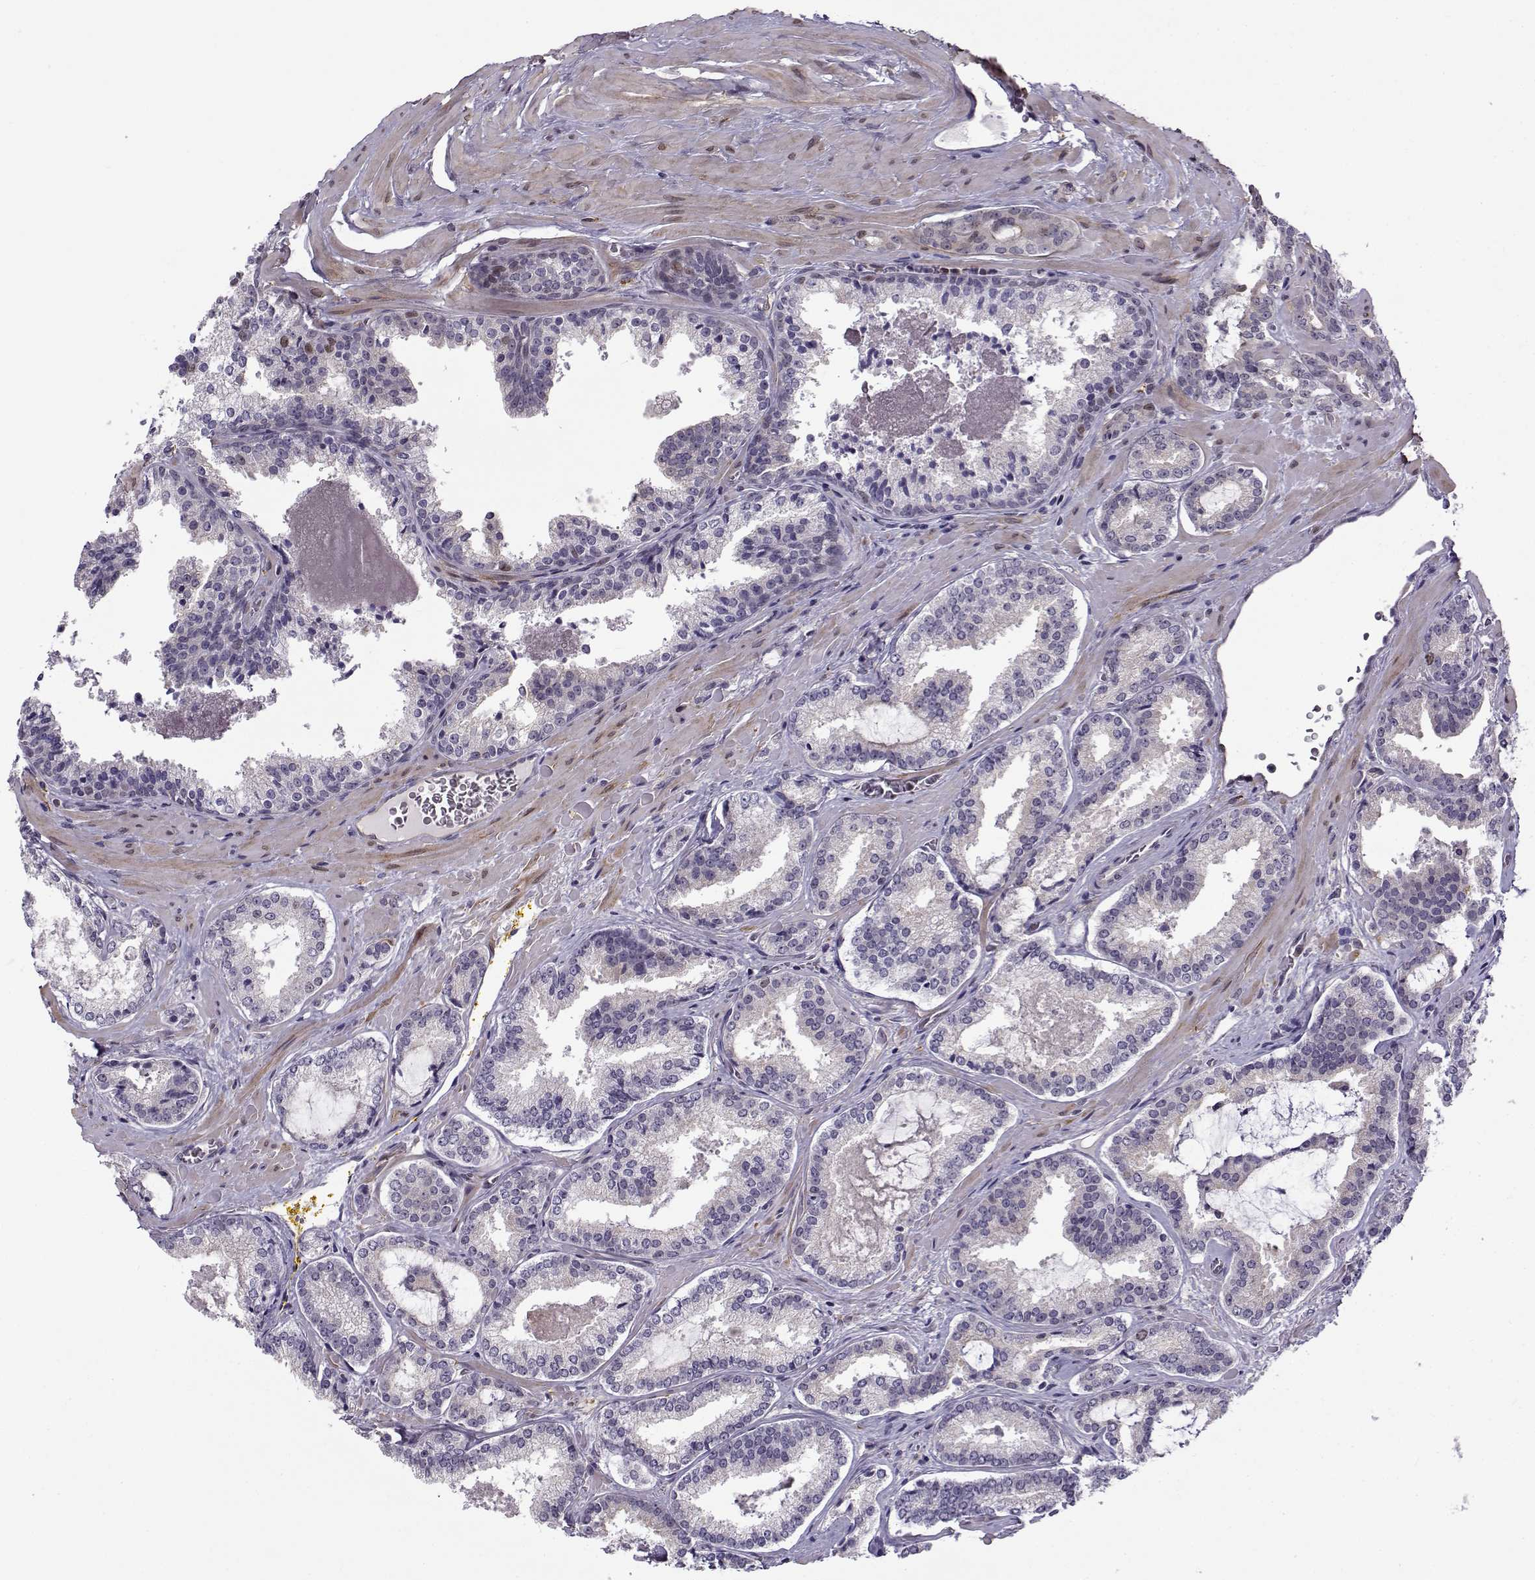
{"staining": {"intensity": "negative", "quantity": "none", "location": "none"}, "tissue": "prostate cancer", "cell_type": "Tumor cells", "image_type": "cancer", "snomed": [{"axis": "morphology", "description": "Adenocarcinoma, NOS"}, {"axis": "morphology", "description": "Adenocarcinoma, High grade"}, {"axis": "topography", "description": "Prostate"}], "caption": "DAB (3,3'-diaminobenzidine) immunohistochemical staining of prostate cancer (adenocarcinoma) reveals no significant expression in tumor cells.", "gene": "BACH1", "patient": {"sex": "male", "age": 62}}